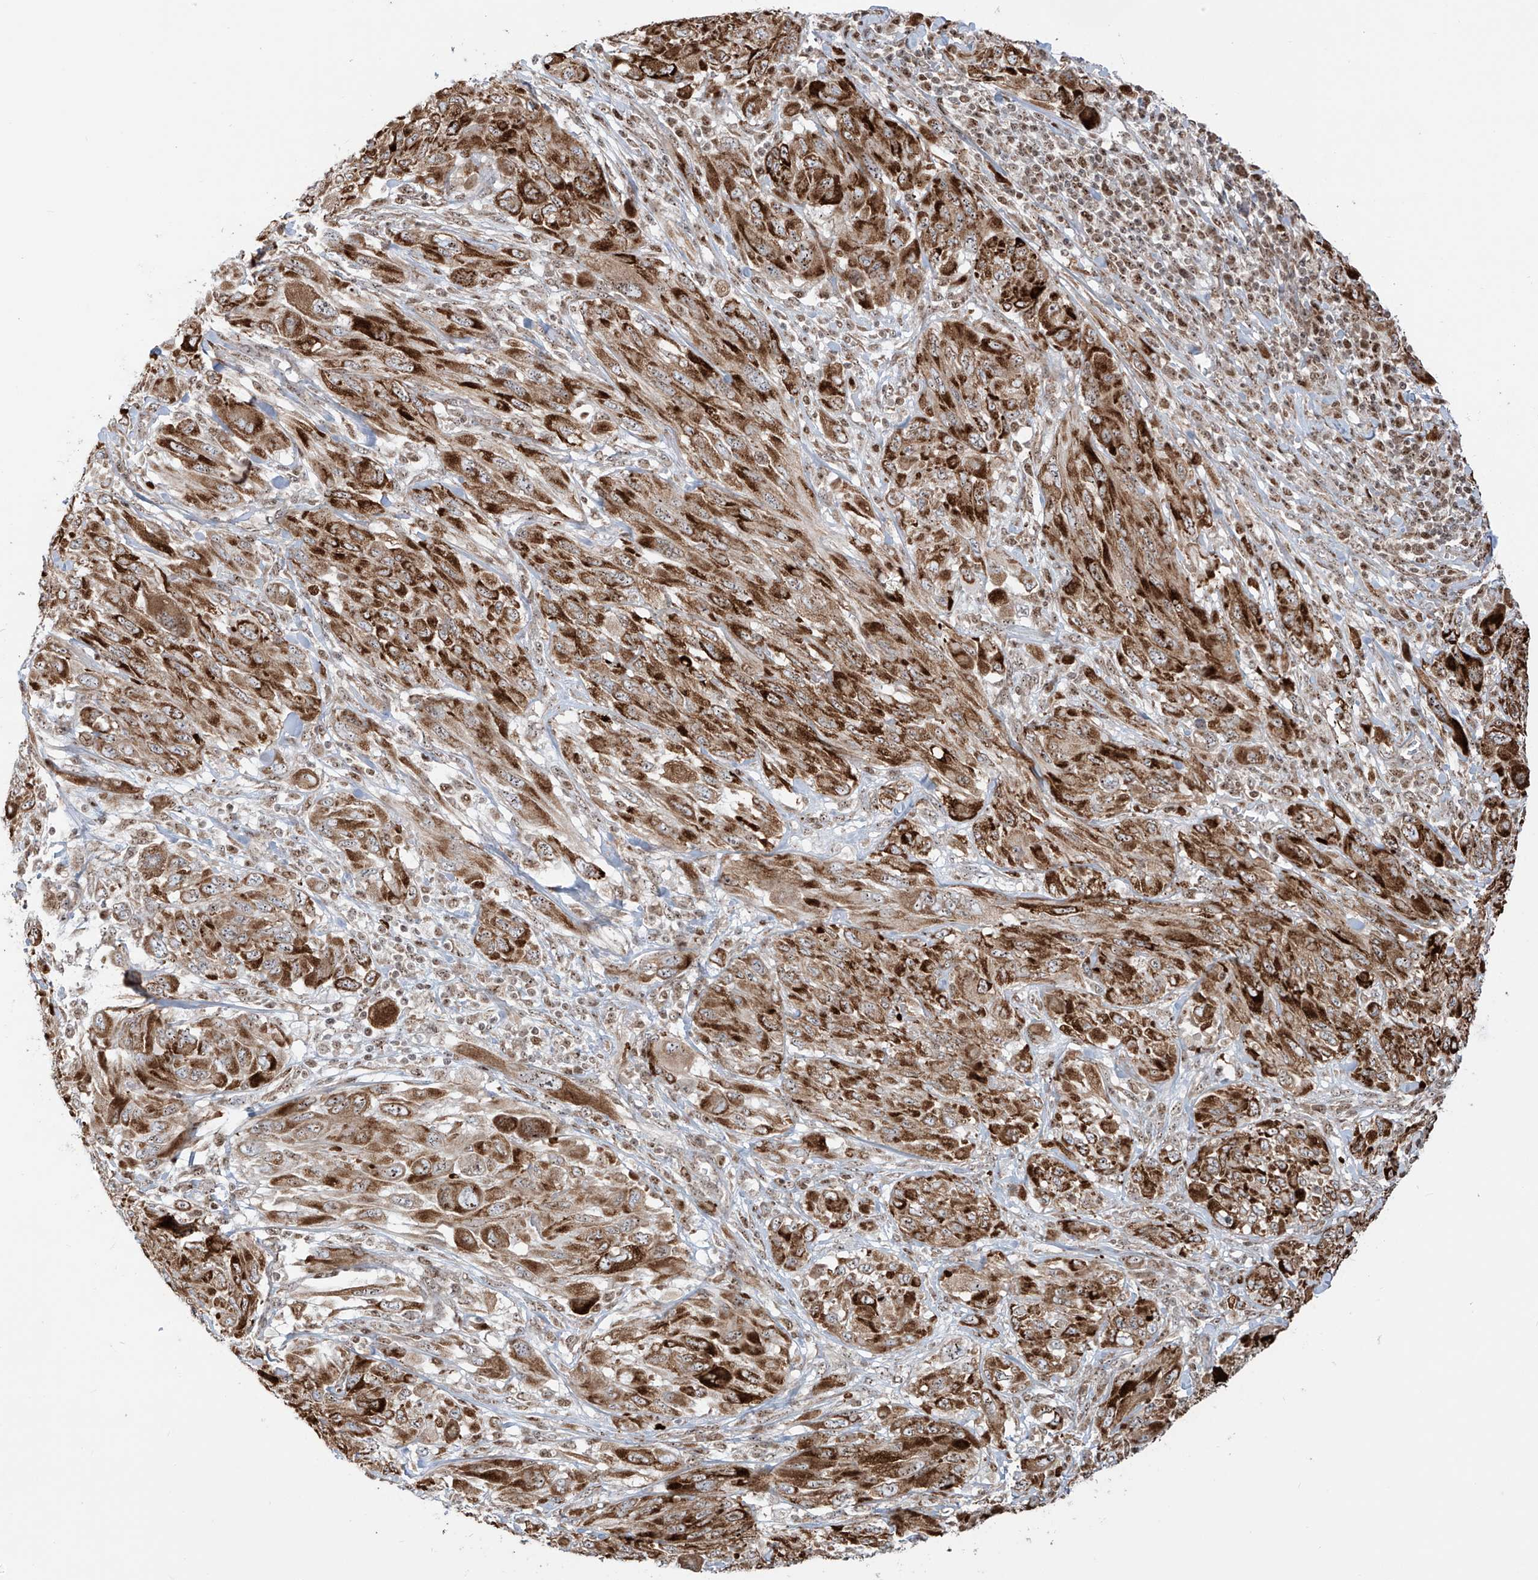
{"staining": {"intensity": "strong", "quantity": ">75%", "location": "cytoplasmic/membranous"}, "tissue": "melanoma", "cell_type": "Tumor cells", "image_type": "cancer", "snomed": [{"axis": "morphology", "description": "Malignant melanoma, NOS"}, {"axis": "topography", "description": "Skin"}], "caption": "This micrograph demonstrates IHC staining of human malignant melanoma, with high strong cytoplasmic/membranous expression in approximately >75% of tumor cells.", "gene": "ZBTB8A", "patient": {"sex": "female", "age": 91}}